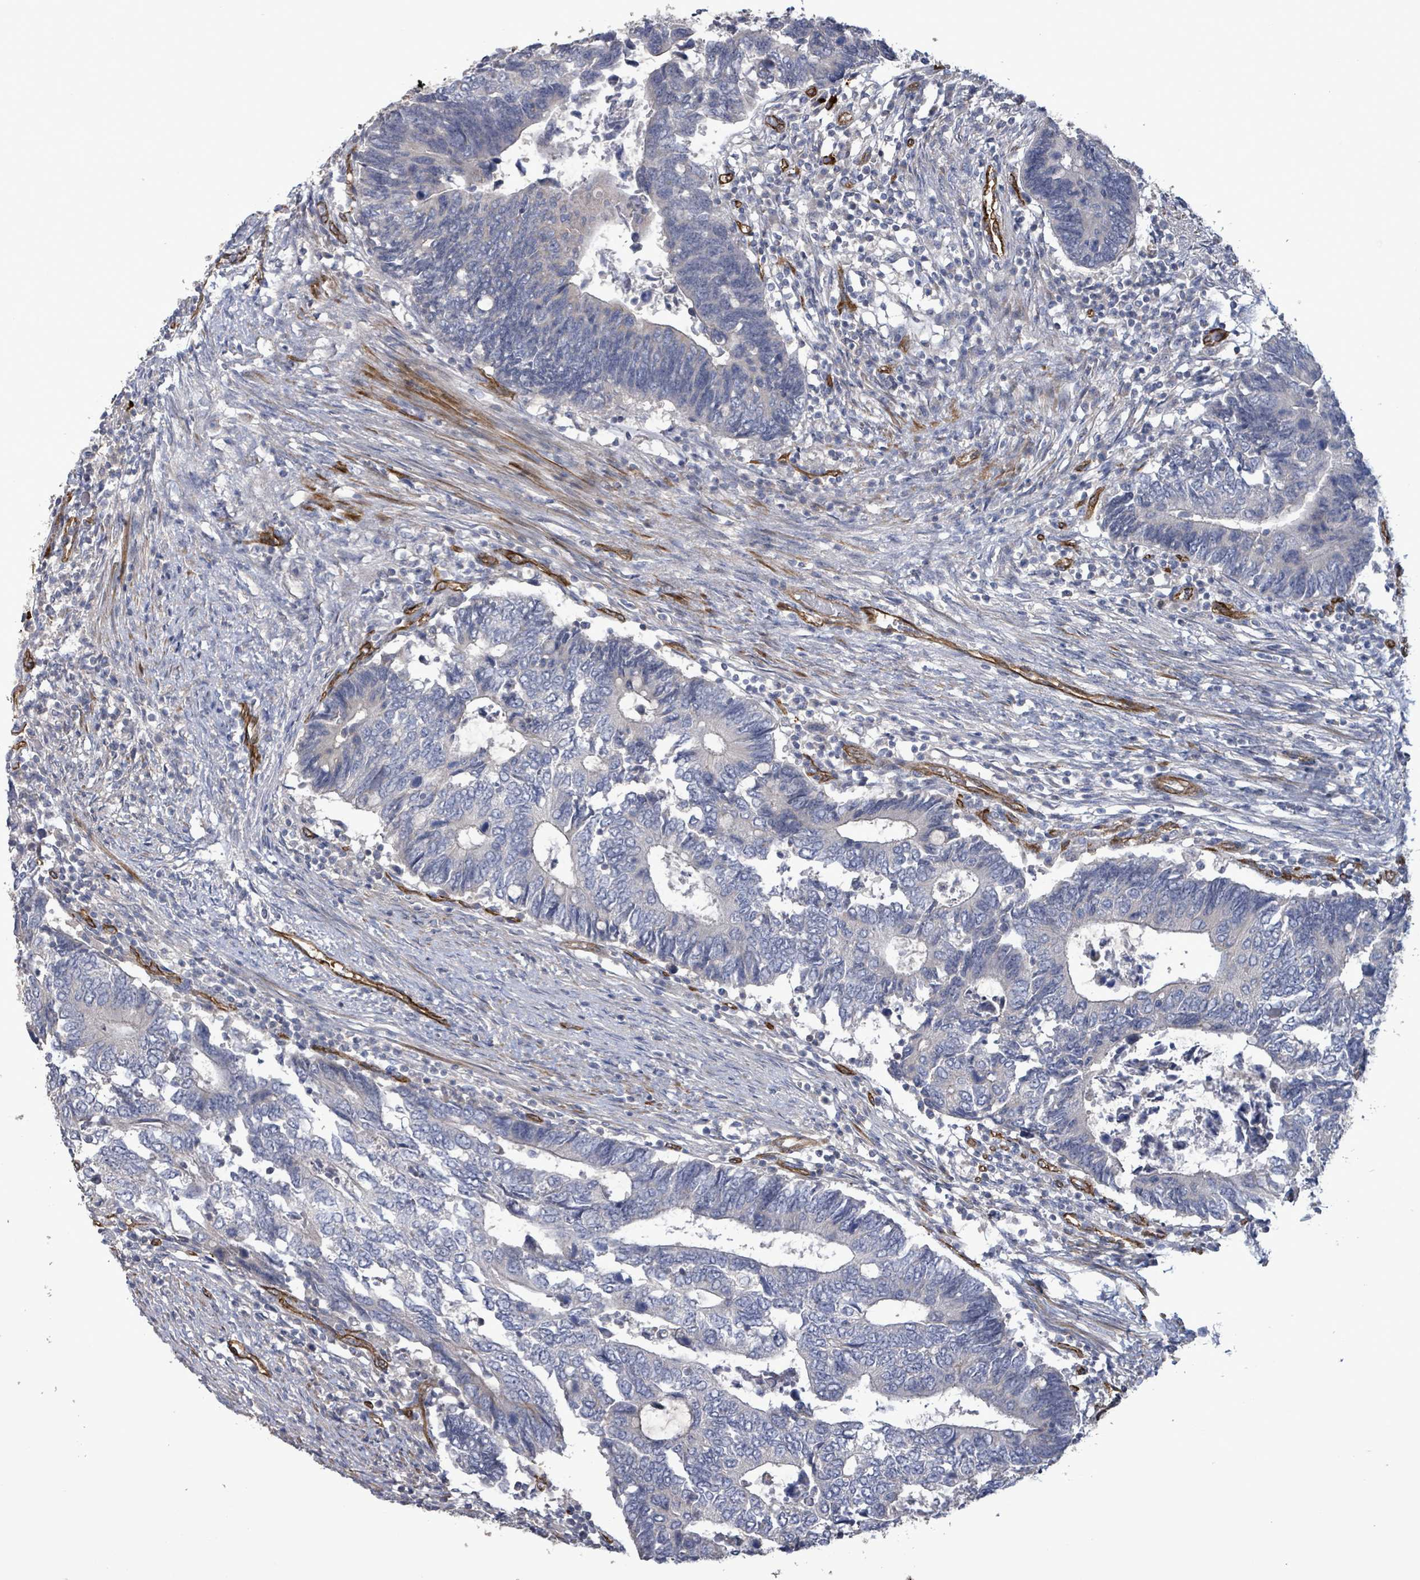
{"staining": {"intensity": "negative", "quantity": "none", "location": "none"}, "tissue": "colorectal cancer", "cell_type": "Tumor cells", "image_type": "cancer", "snomed": [{"axis": "morphology", "description": "Adenocarcinoma, NOS"}, {"axis": "topography", "description": "Colon"}], "caption": "Protein analysis of colorectal adenocarcinoma displays no significant staining in tumor cells. (DAB immunohistochemistry (IHC) with hematoxylin counter stain).", "gene": "KANK3", "patient": {"sex": "male", "age": 87}}